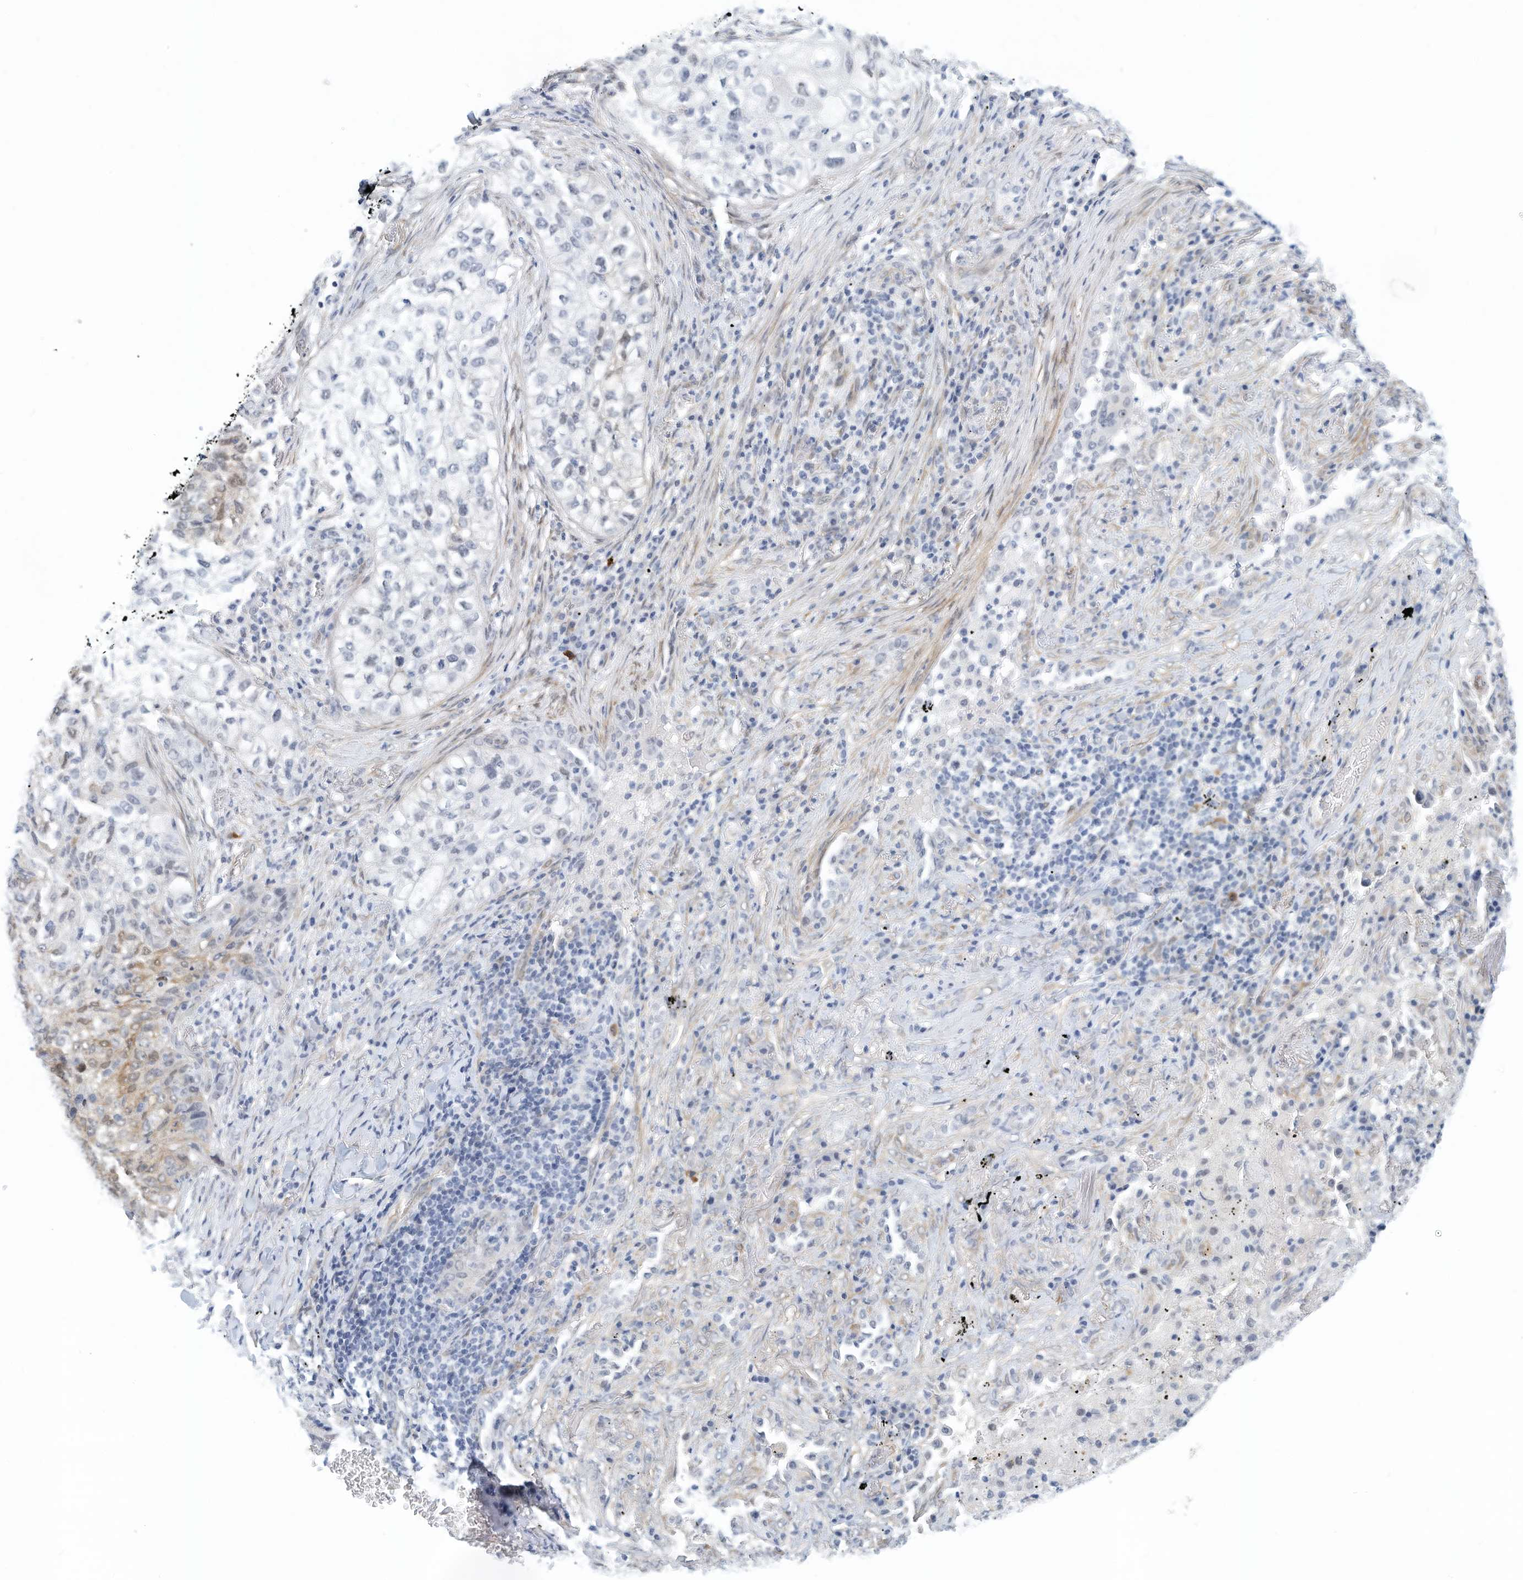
{"staining": {"intensity": "weak", "quantity": "<25%", "location": "cytoplasmic/membranous"}, "tissue": "lung cancer", "cell_type": "Tumor cells", "image_type": "cancer", "snomed": [{"axis": "morphology", "description": "Squamous cell carcinoma, NOS"}, {"axis": "topography", "description": "Lung"}], "caption": "Lung squamous cell carcinoma stained for a protein using IHC shows no expression tumor cells.", "gene": "ARHGAP28", "patient": {"sex": "female", "age": 63}}